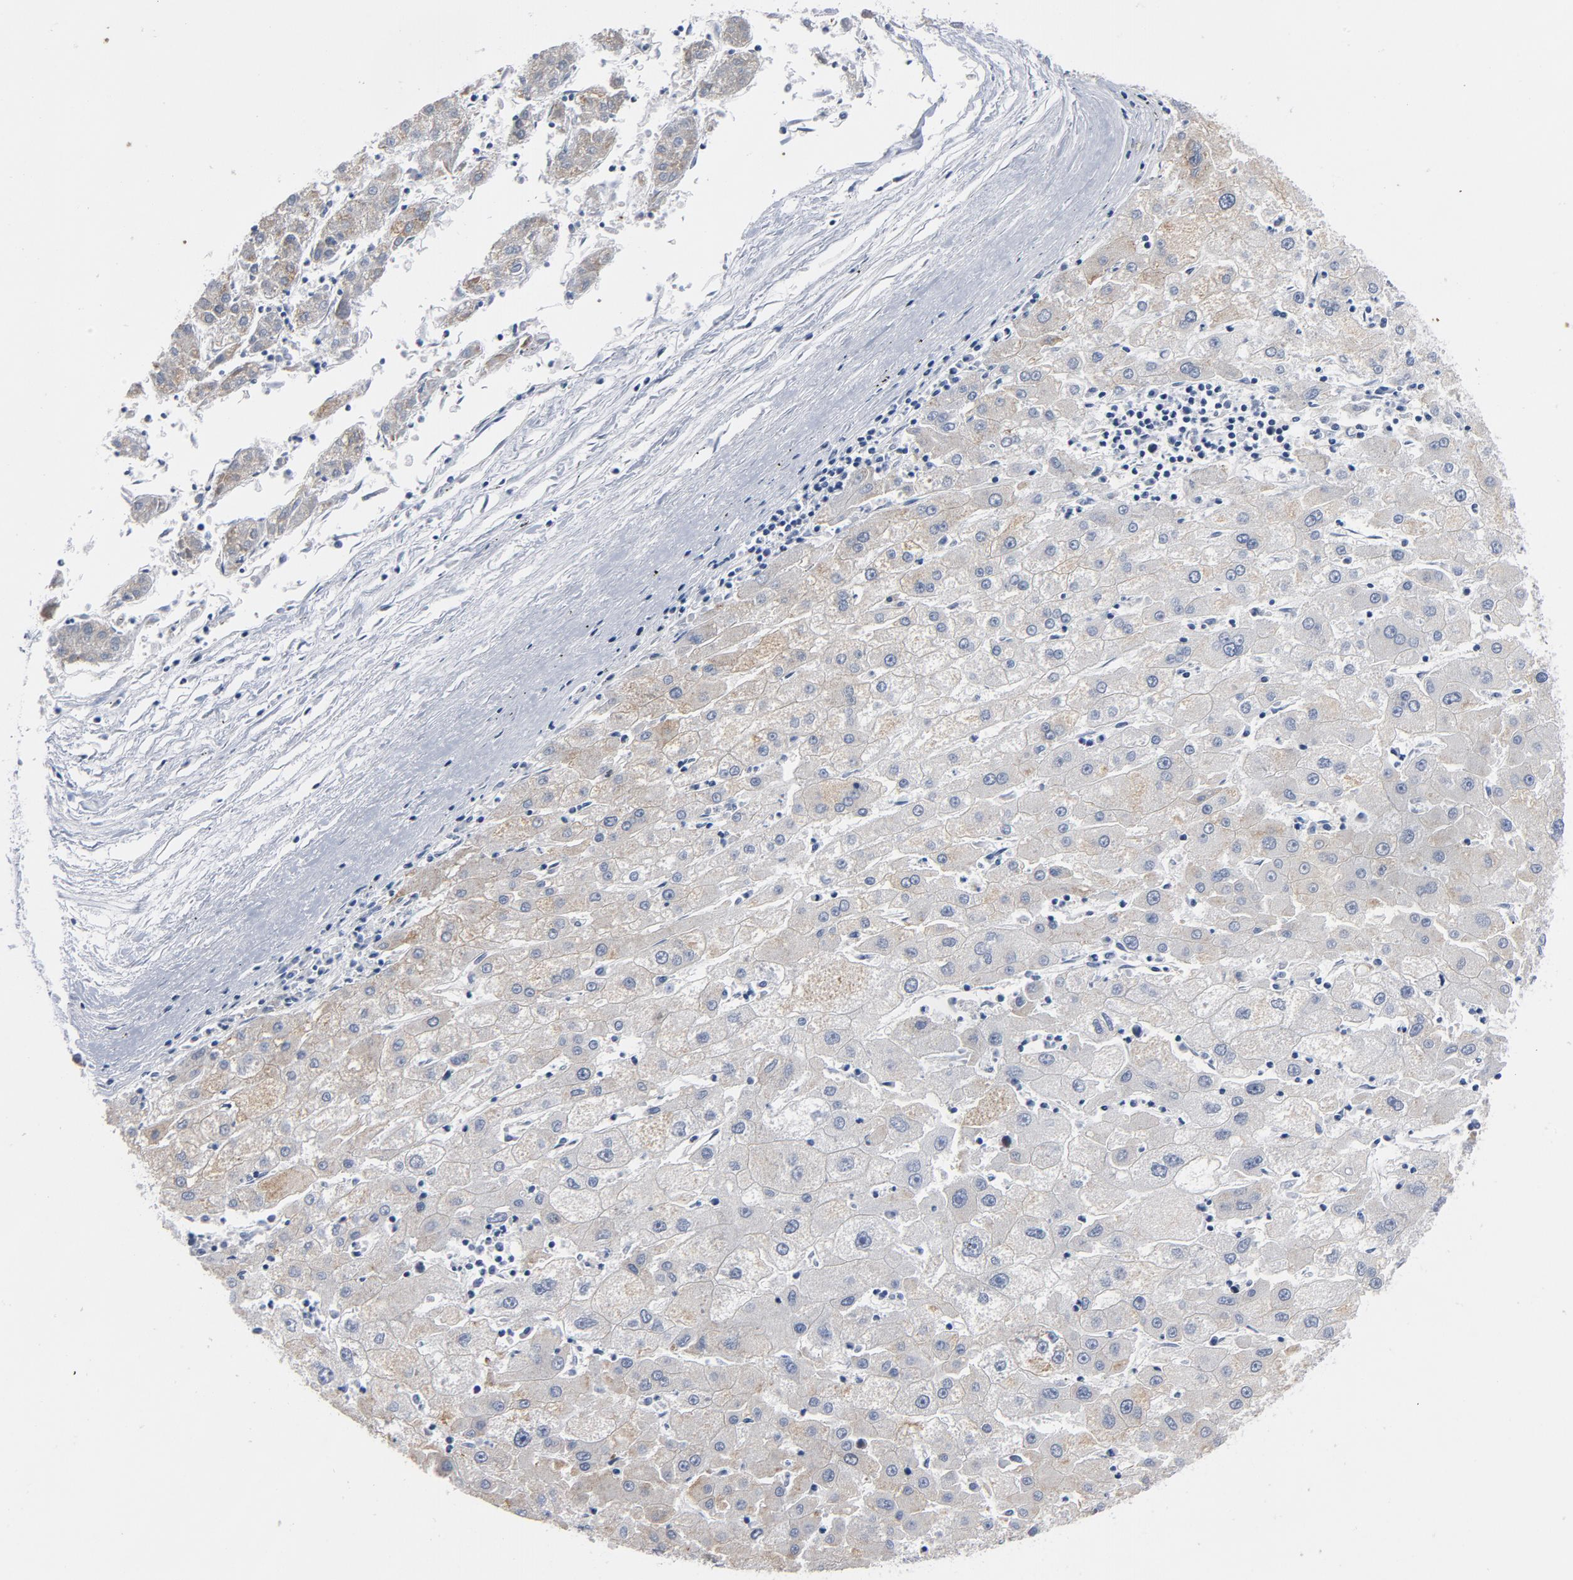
{"staining": {"intensity": "weak", "quantity": ">75%", "location": "cytoplasmic/membranous"}, "tissue": "liver cancer", "cell_type": "Tumor cells", "image_type": "cancer", "snomed": [{"axis": "morphology", "description": "Carcinoma, Hepatocellular, NOS"}, {"axis": "topography", "description": "Liver"}], "caption": "IHC (DAB (3,3'-diaminobenzidine)) staining of human hepatocellular carcinoma (liver) exhibits weak cytoplasmic/membranous protein positivity in about >75% of tumor cells.", "gene": "CDC20", "patient": {"sex": "male", "age": 72}}